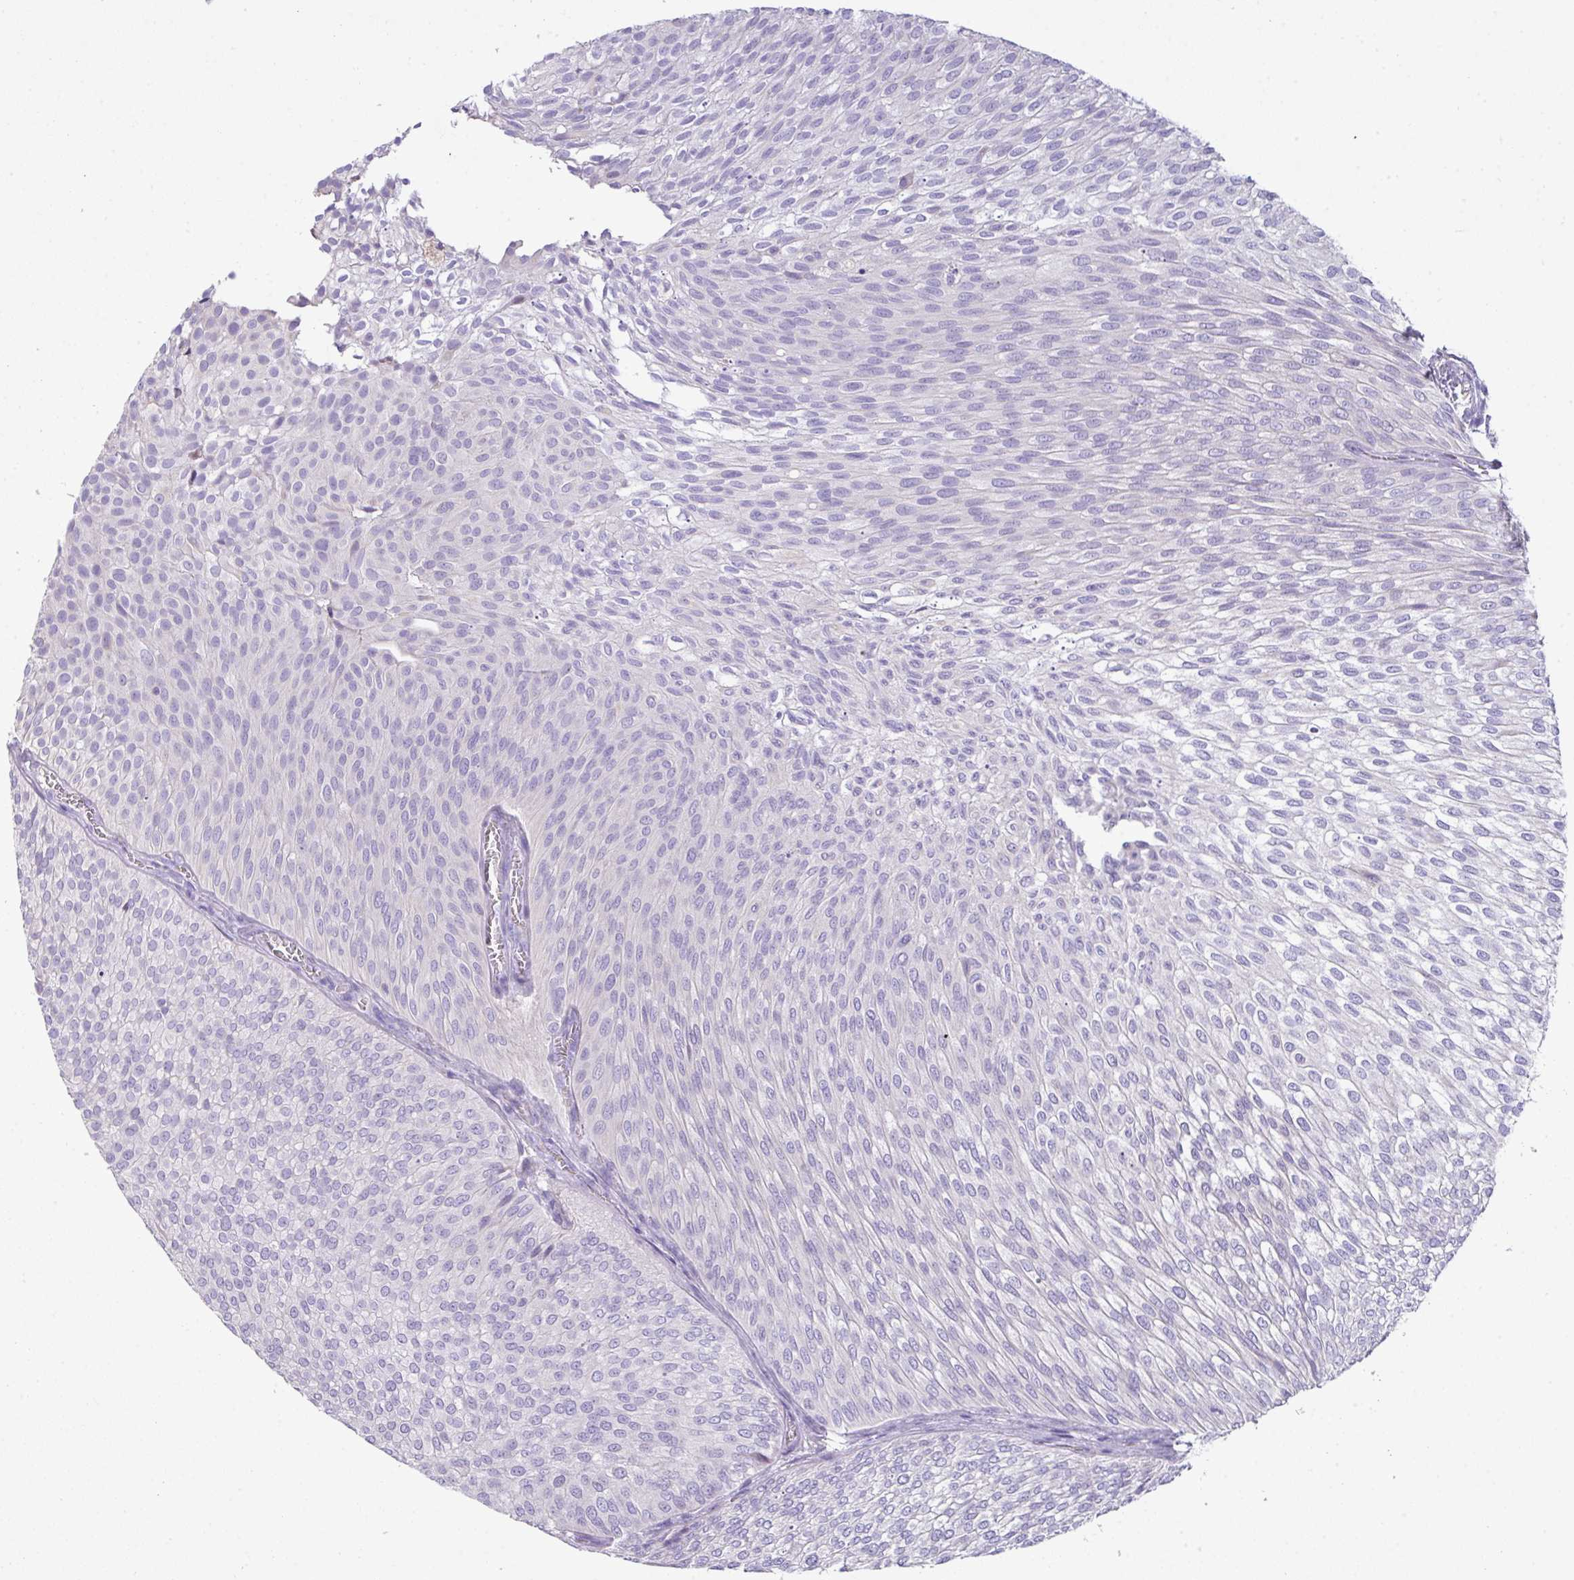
{"staining": {"intensity": "negative", "quantity": "none", "location": "none"}, "tissue": "urothelial cancer", "cell_type": "Tumor cells", "image_type": "cancer", "snomed": [{"axis": "morphology", "description": "Urothelial carcinoma, Low grade"}, {"axis": "topography", "description": "Urinary bladder"}], "caption": "Low-grade urothelial carcinoma was stained to show a protein in brown. There is no significant positivity in tumor cells.", "gene": "OR6C6", "patient": {"sex": "male", "age": 91}}